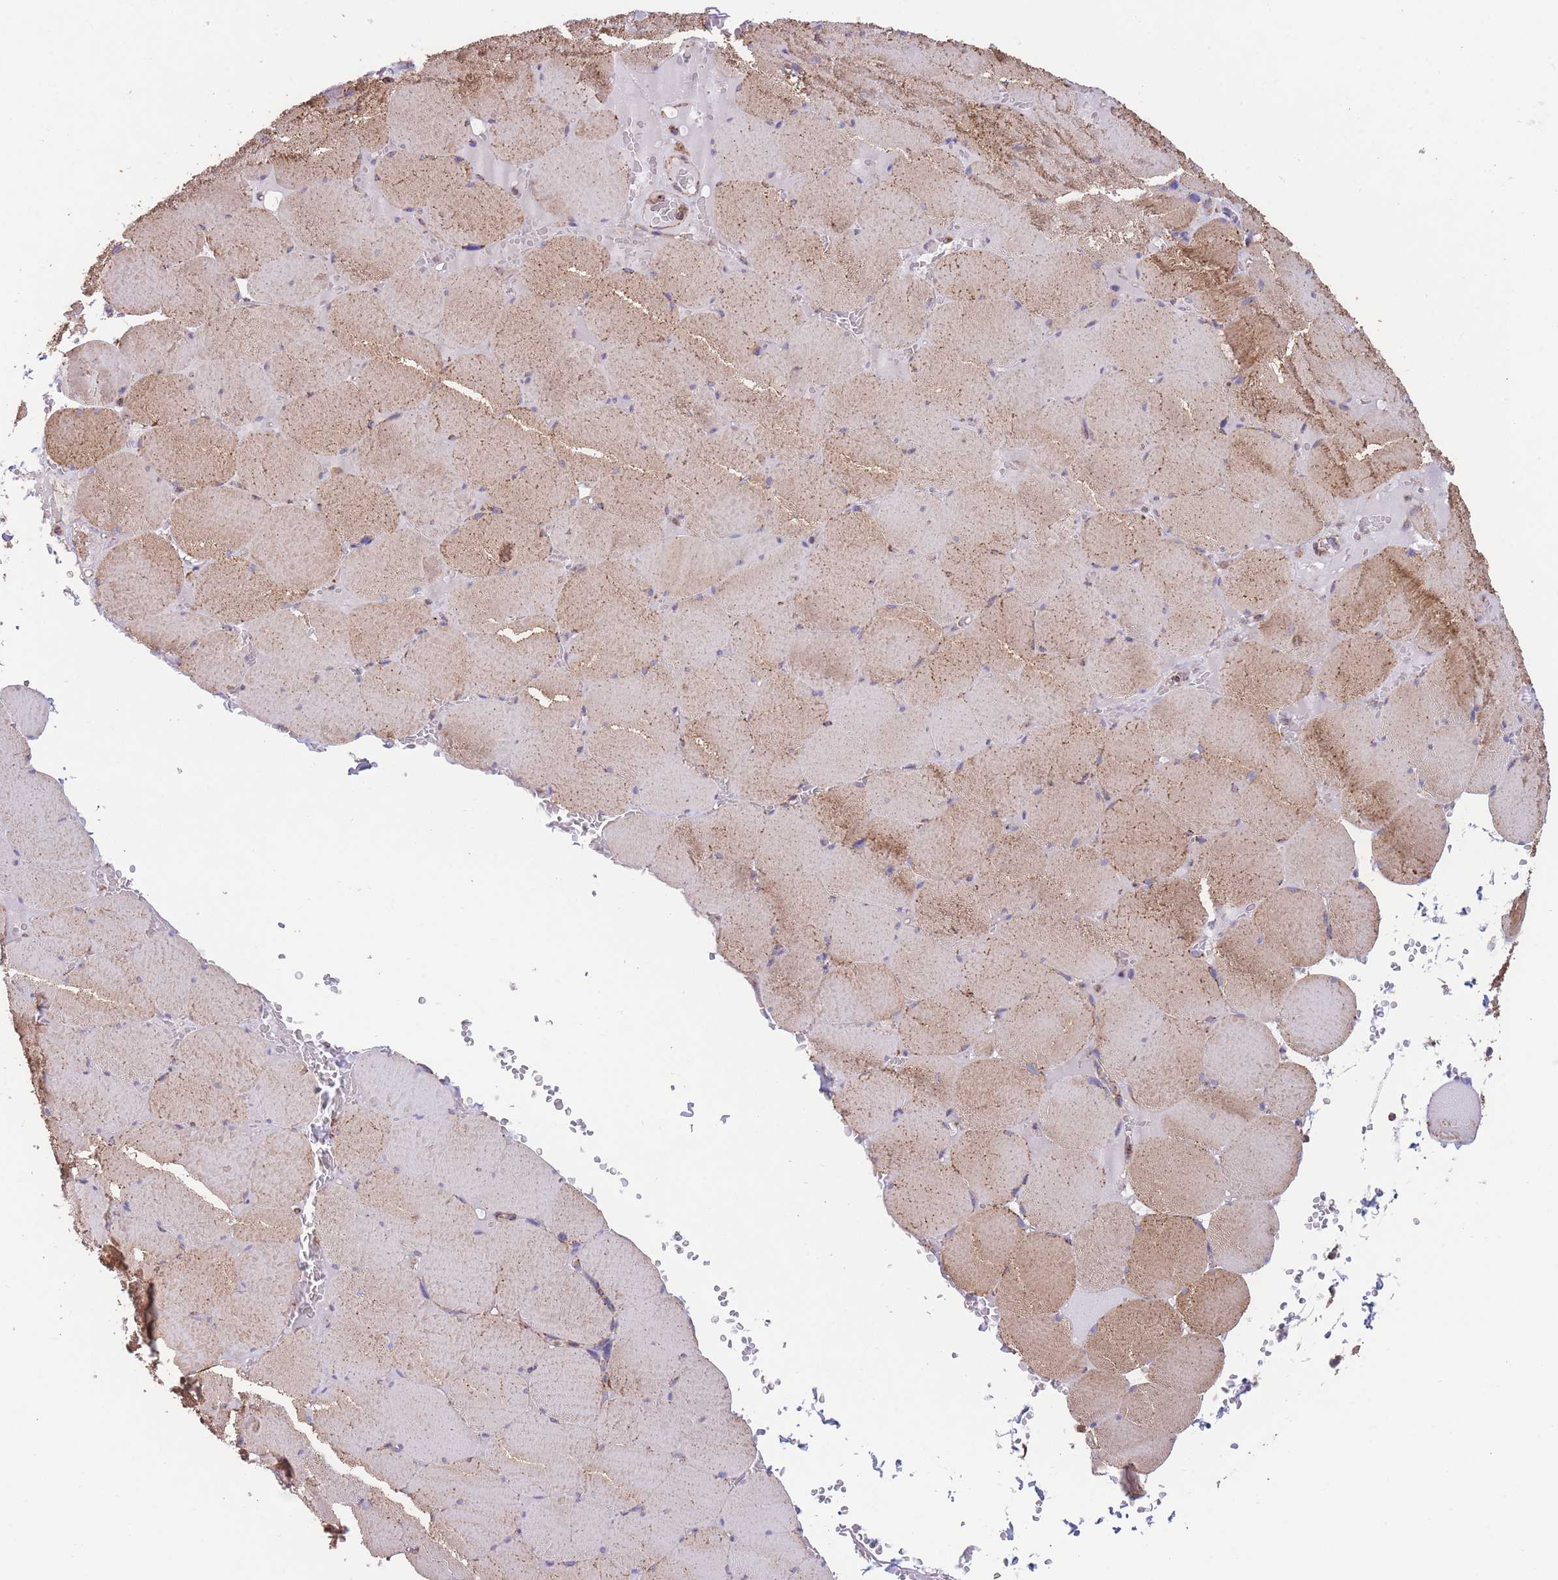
{"staining": {"intensity": "moderate", "quantity": ">75%", "location": "cytoplasmic/membranous"}, "tissue": "skeletal muscle", "cell_type": "Myocytes", "image_type": "normal", "snomed": [{"axis": "morphology", "description": "Normal tissue, NOS"}, {"axis": "topography", "description": "Skeletal muscle"}, {"axis": "topography", "description": "Head-Neck"}], "caption": "Skeletal muscle stained for a protein (brown) exhibits moderate cytoplasmic/membranous positive staining in approximately >75% of myocytes.", "gene": "FKBP8", "patient": {"sex": "male", "age": 66}}